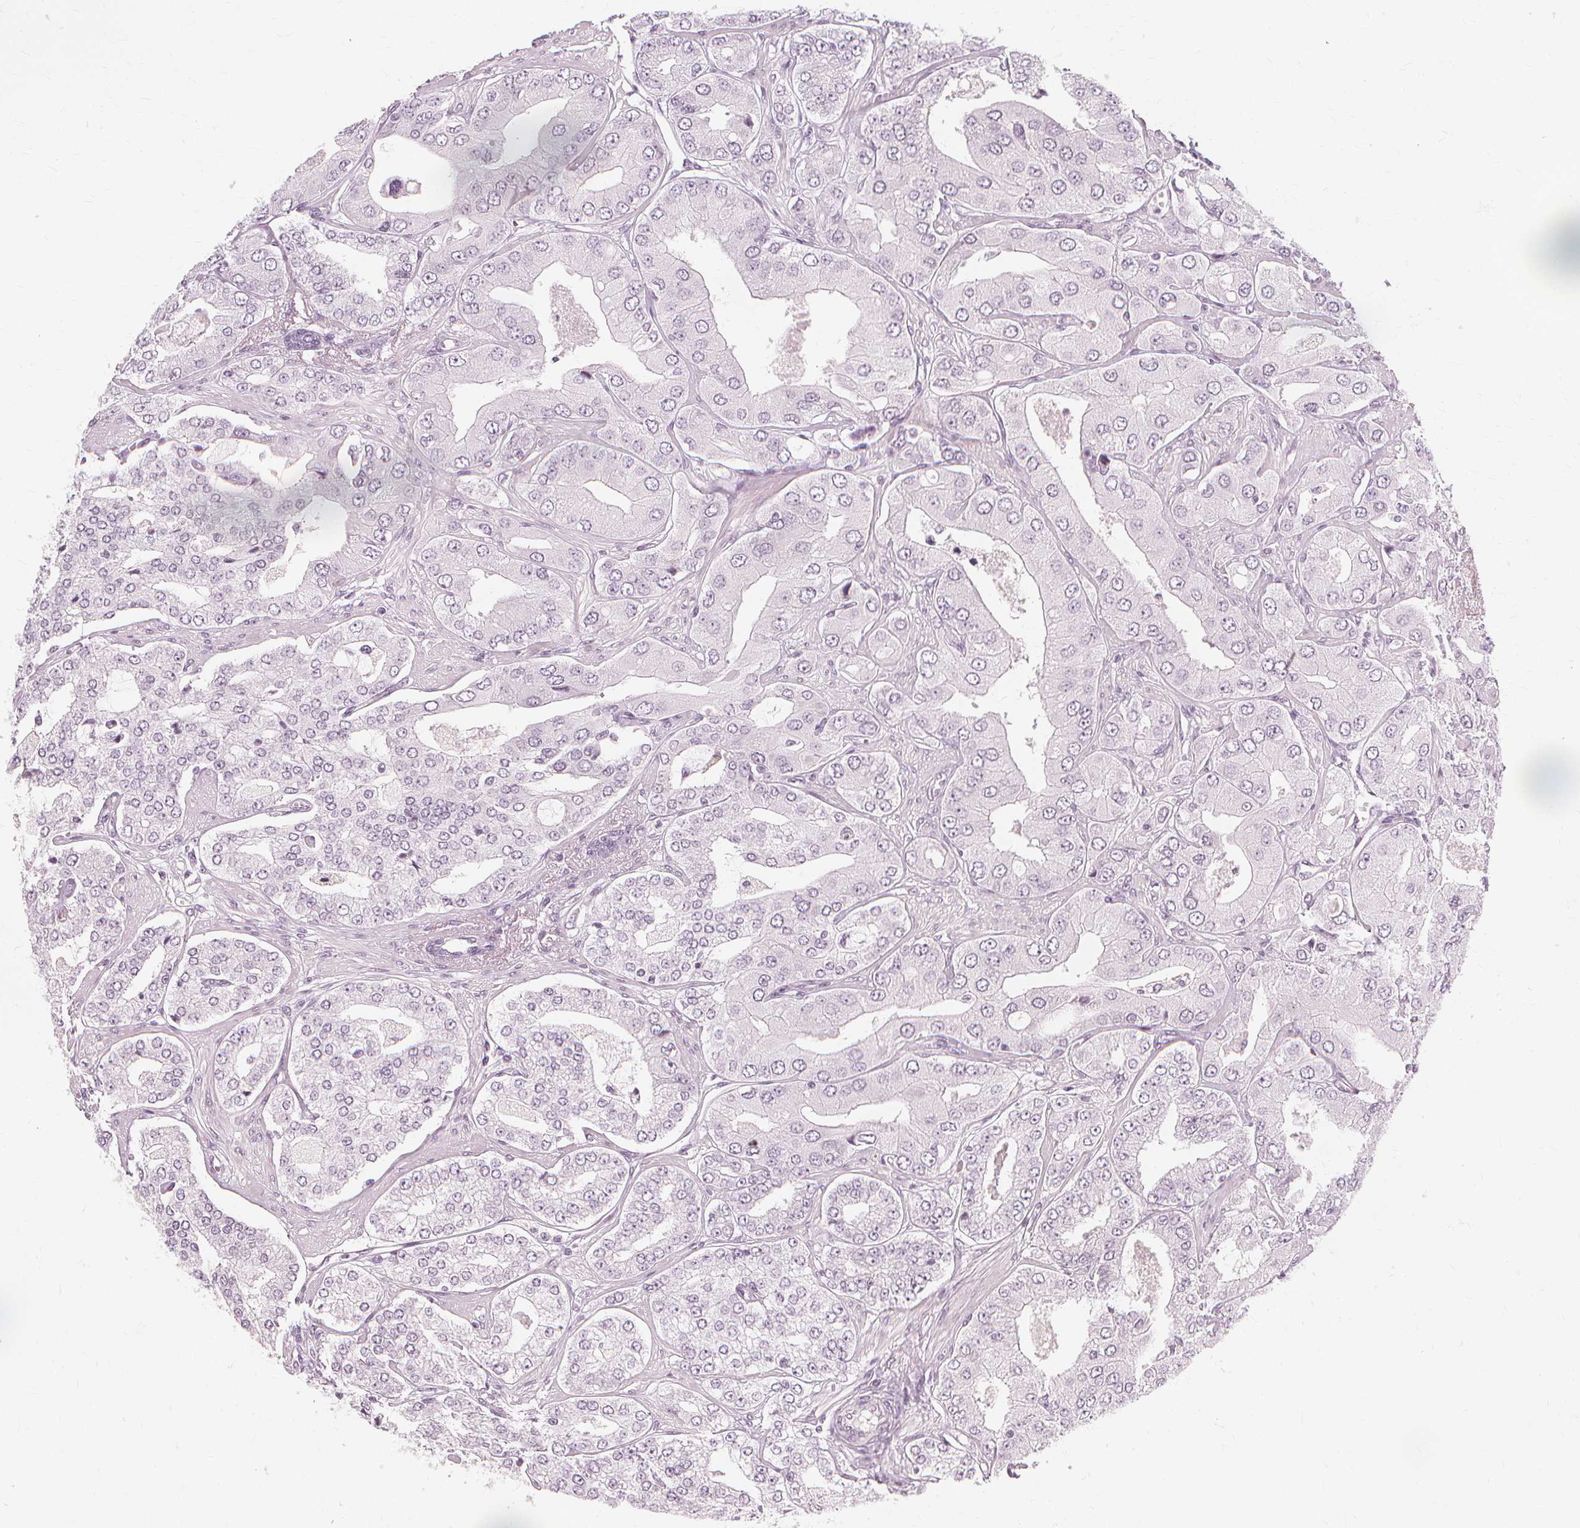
{"staining": {"intensity": "negative", "quantity": "none", "location": "none"}, "tissue": "prostate cancer", "cell_type": "Tumor cells", "image_type": "cancer", "snomed": [{"axis": "morphology", "description": "Adenocarcinoma, Low grade"}, {"axis": "topography", "description": "Prostate"}], "caption": "Tumor cells are negative for protein expression in human prostate cancer (low-grade adenocarcinoma).", "gene": "NXPE1", "patient": {"sex": "male", "age": 60}}